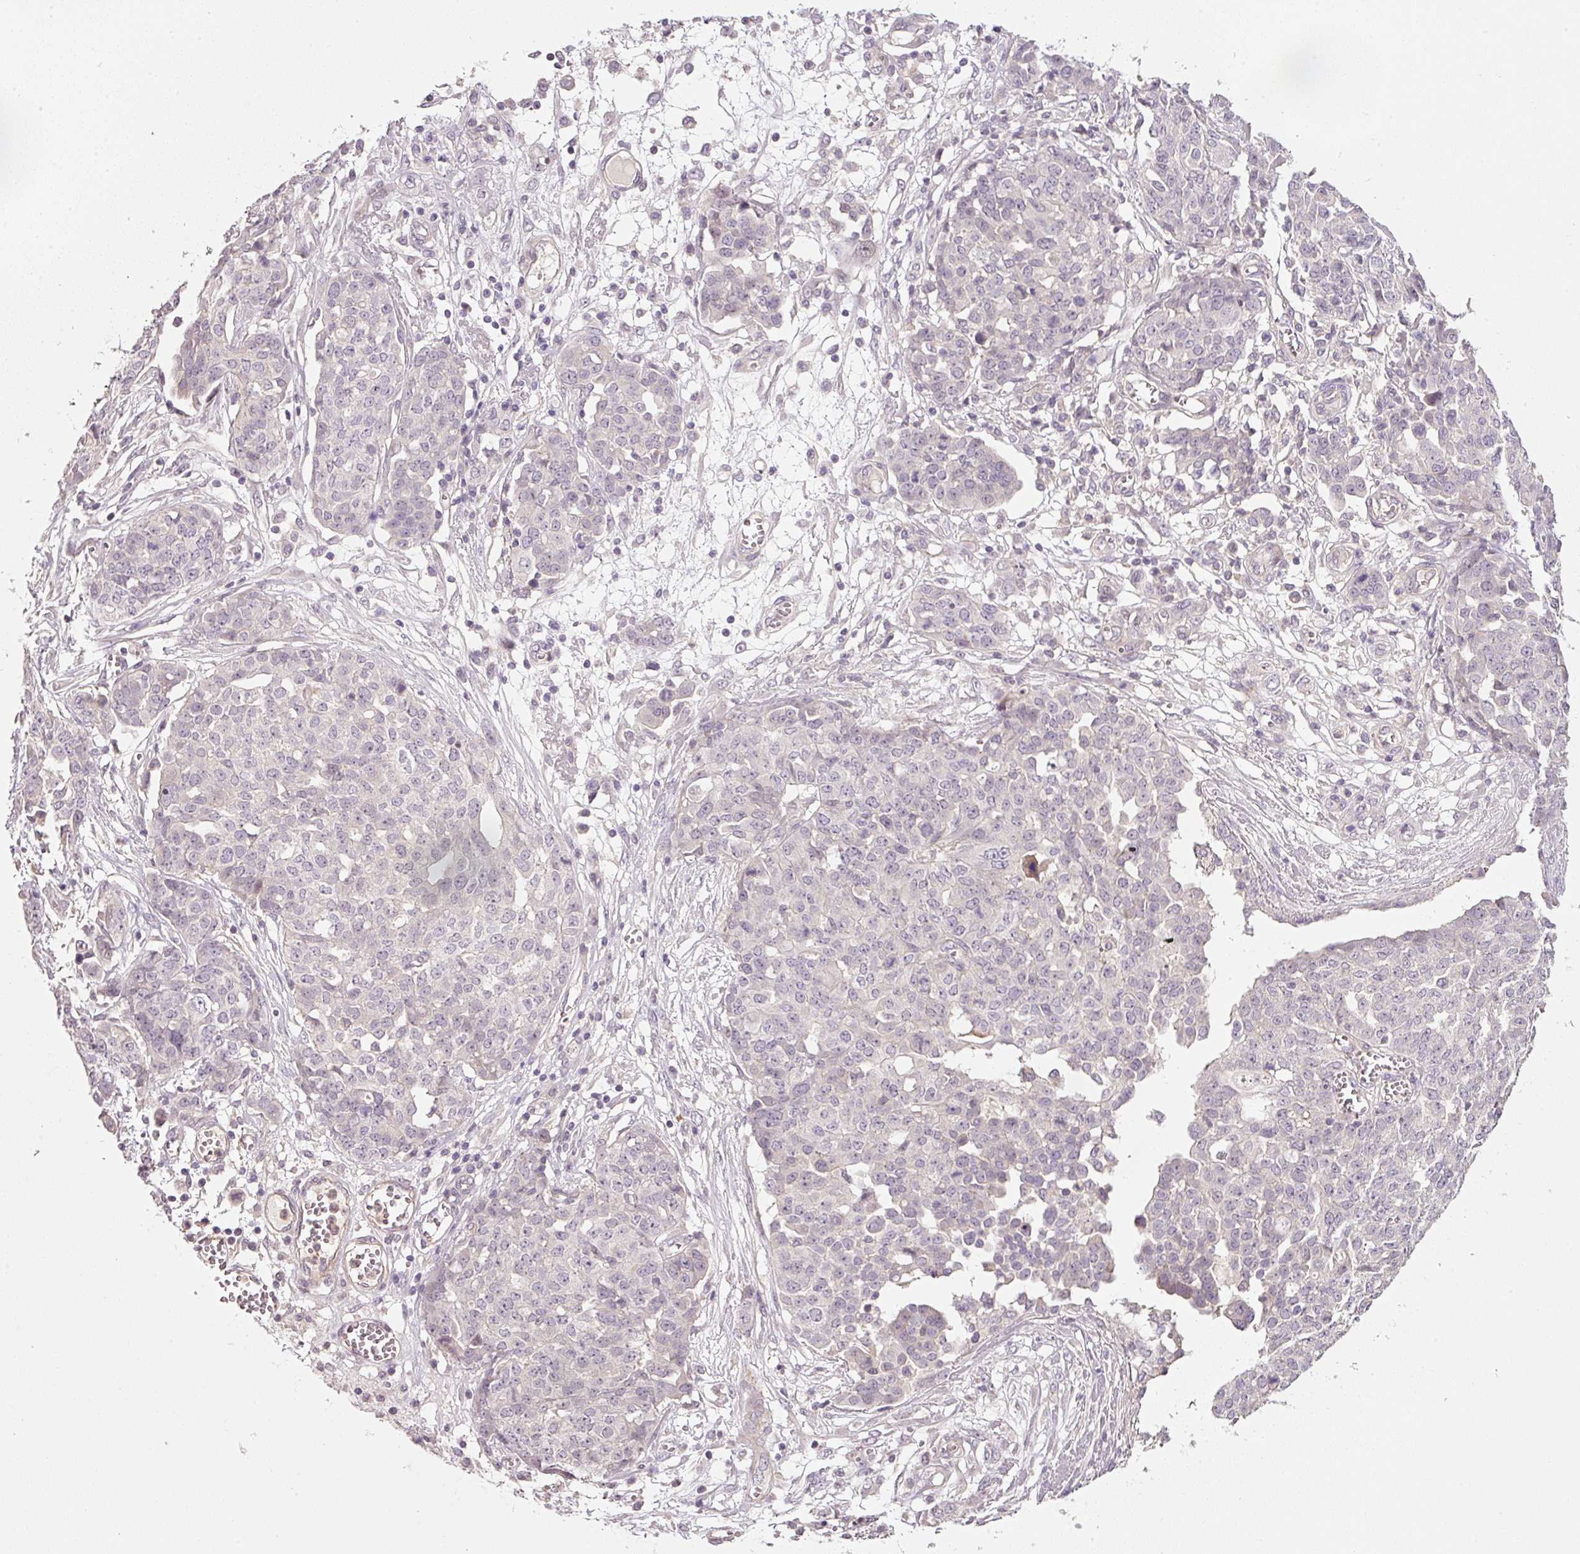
{"staining": {"intensity": "negative", "quantity": "none", "location": "none"}, "tissue": "ovarian cancer", "cell_type": "Tumor cells", "image_type": "cancer", "snomed": [{"axis": "morphology", "description": "Cystadenocarcinoma, serous, NOS"}, {"axis": "topography", "description": "Soft tissue"}, {"axis": "topography", "description": "Ovary"}], "caption": "Tumor cells are negative for brown protein staining in ovarian cancer (serous cystadenocarcinoma). (DAB (3,3'-diaminobenzidine) IHC, high magnification).", "gene": "TIRAP", "patient": {"sex": "female", "age": 57}}